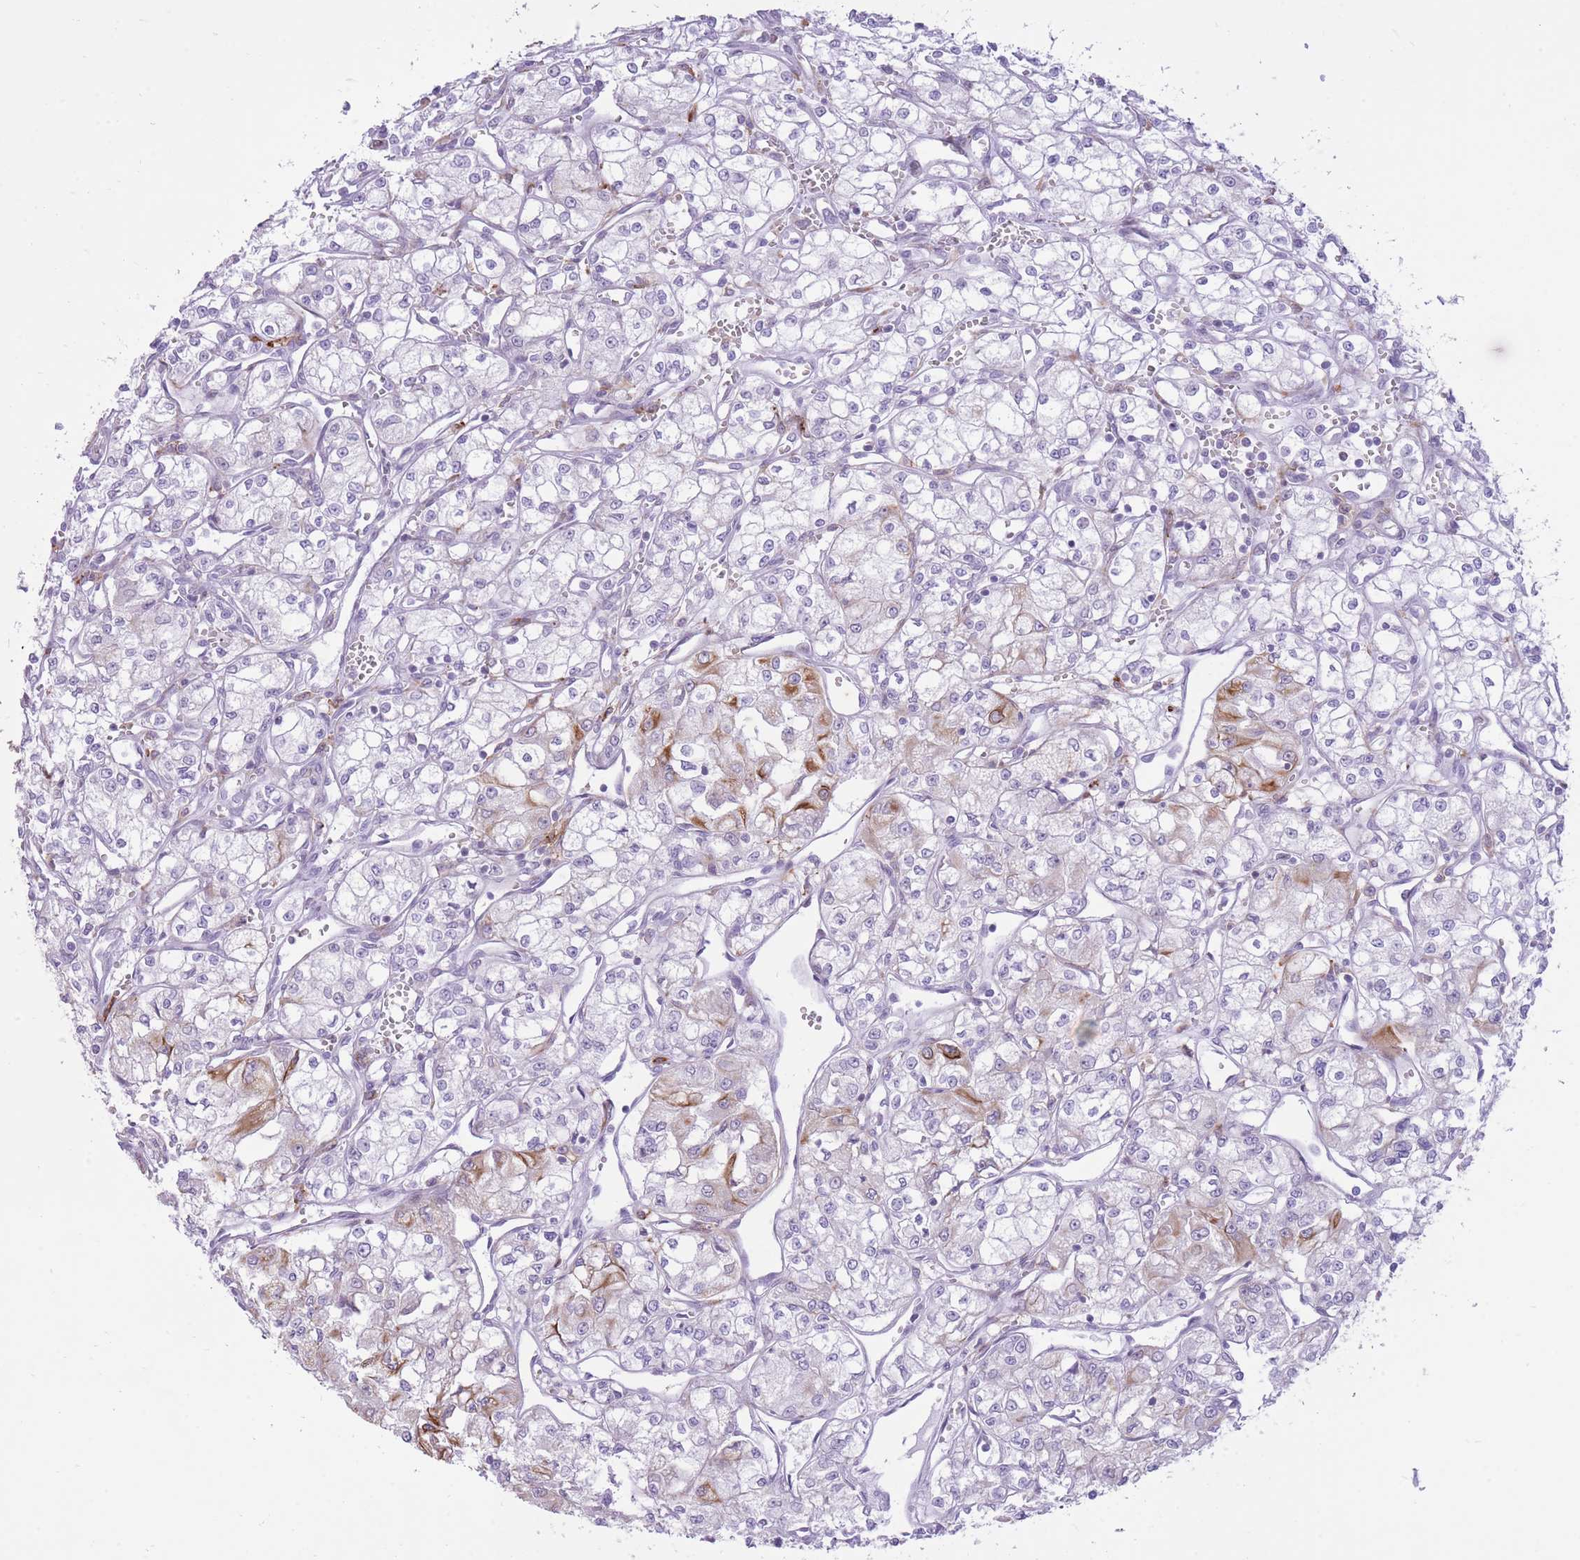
{"staining": {"intensity": "moderate", "quantity": "<25%", "location": "cytoplasmic/membranous"}, "tissue": "renal cancer", "cell_type": "Tumor cells", "image_type": "cancer", "snomed": [{"axis": "morphology", "description": "Adenocarcinoma, NOS"}, {"axis": "topography", "description": "Kidney"}], "caption": "High-power microscopy captured an immunohistochemistry micrograph of renal cancer (adenocarcinoma), revealing moderate cytoplasmic/membranous positivity in approximately <25% of tumor cells. Nuclei are stained in blue.", "gene": "MEIS3", "patient": {"sex": "male", "age": 59}}